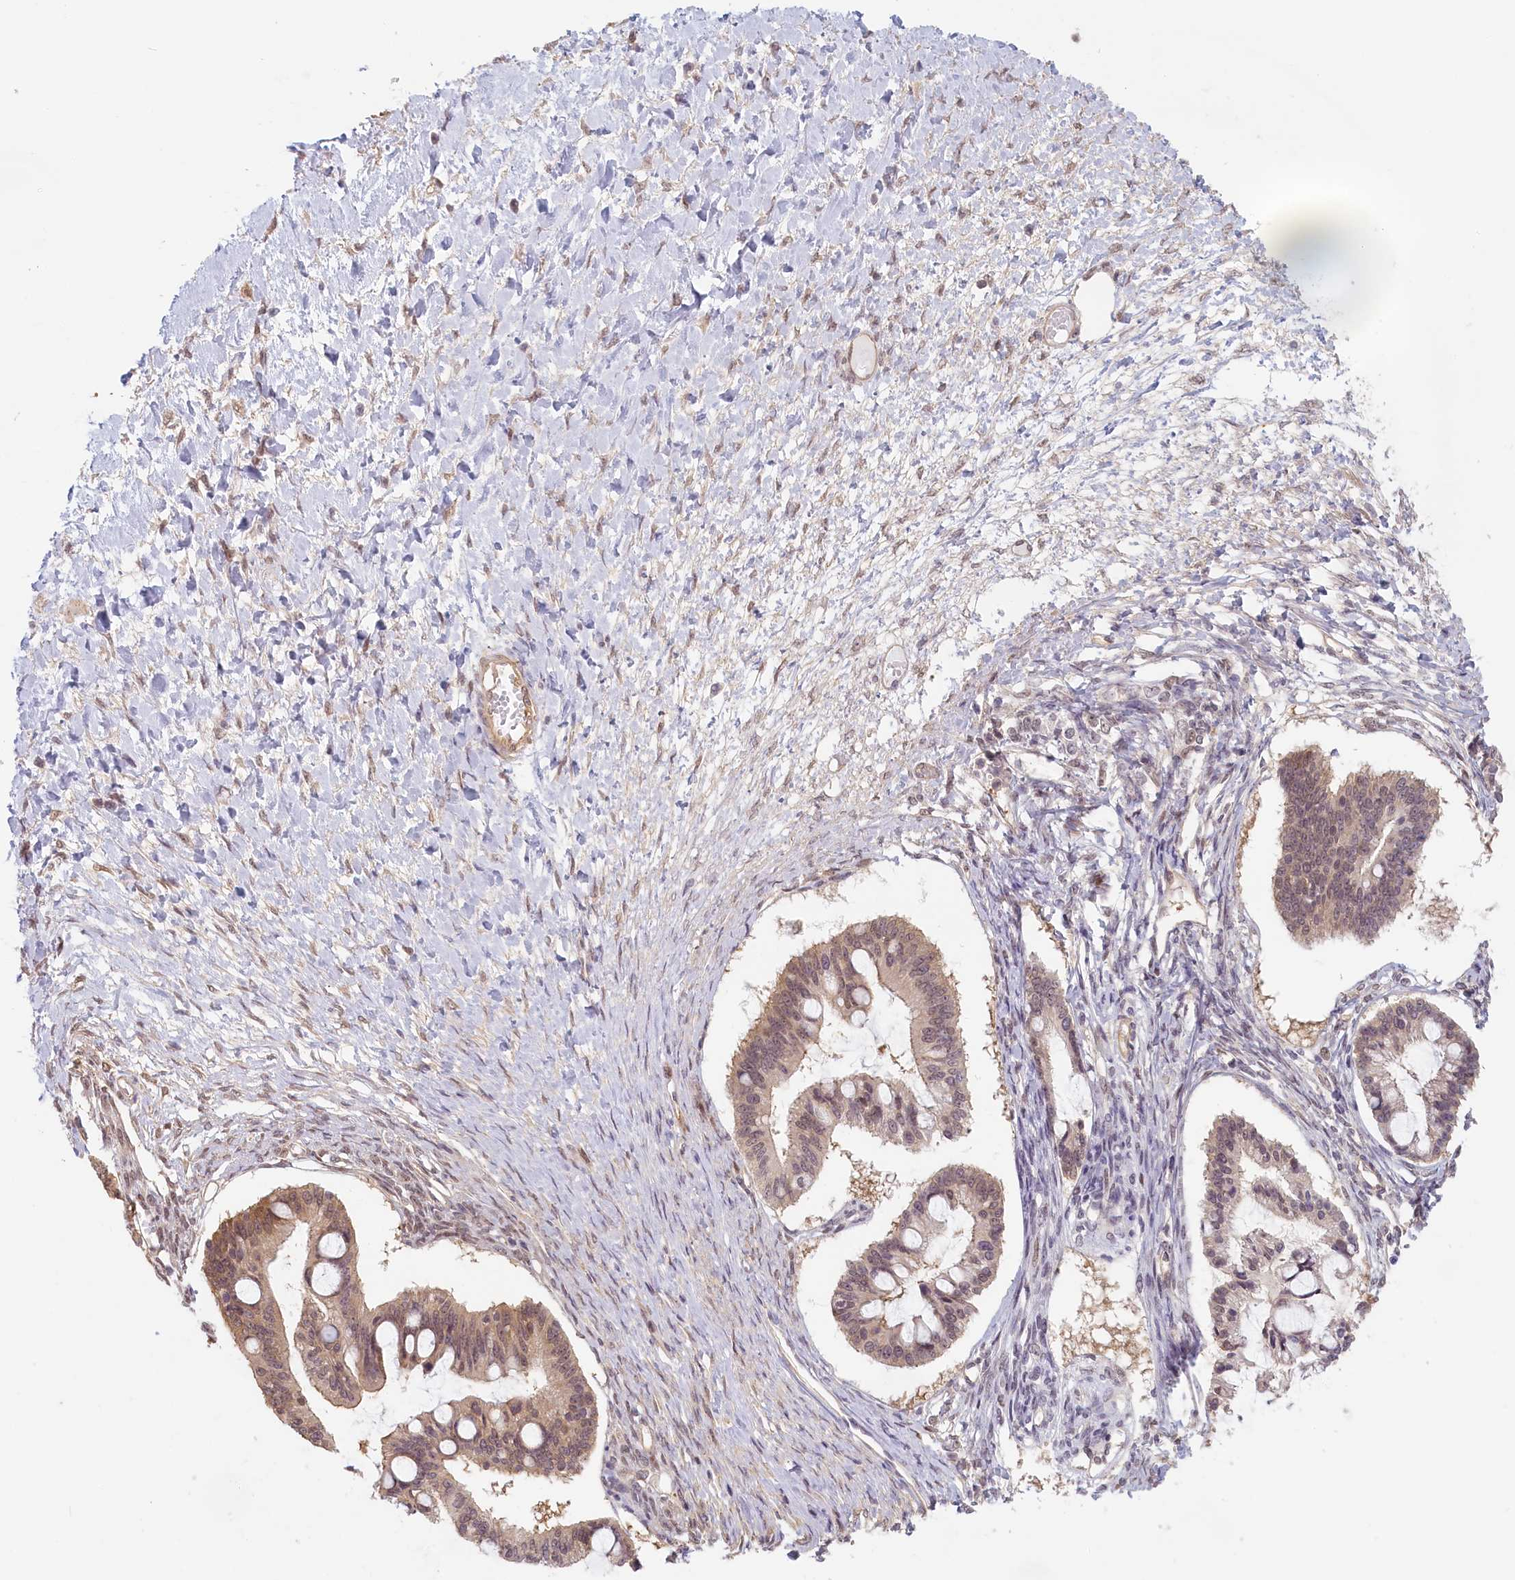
{"staining": {"intensity": "weak", "quantity": ">75%", "location": "cytoplasmic/membranous,nuclear"}, "tissue": "ovarian cancer", "cell_type": "Tumor cells", "image_type": "cancer", "snomed": [{"axis": "morphology", "description": "Cystadenocarcinoma, mucinous, NOS"}, {"axis": "topography", "description": "Ovary"}], "caption": "A brown stain highlights weak cytoplasmic/membranous and nuclear staining of a protein in human mucinous cystadenocarcinoma (ovarian) tumor cells. The staining was performed using DAB to visualize the protein expression in brown, while the nuclei were stained in blue with hematoxylin (Magnification: 20x).", "gene": "C19orf44", "patient": {"sex": "female", "age": 73}}